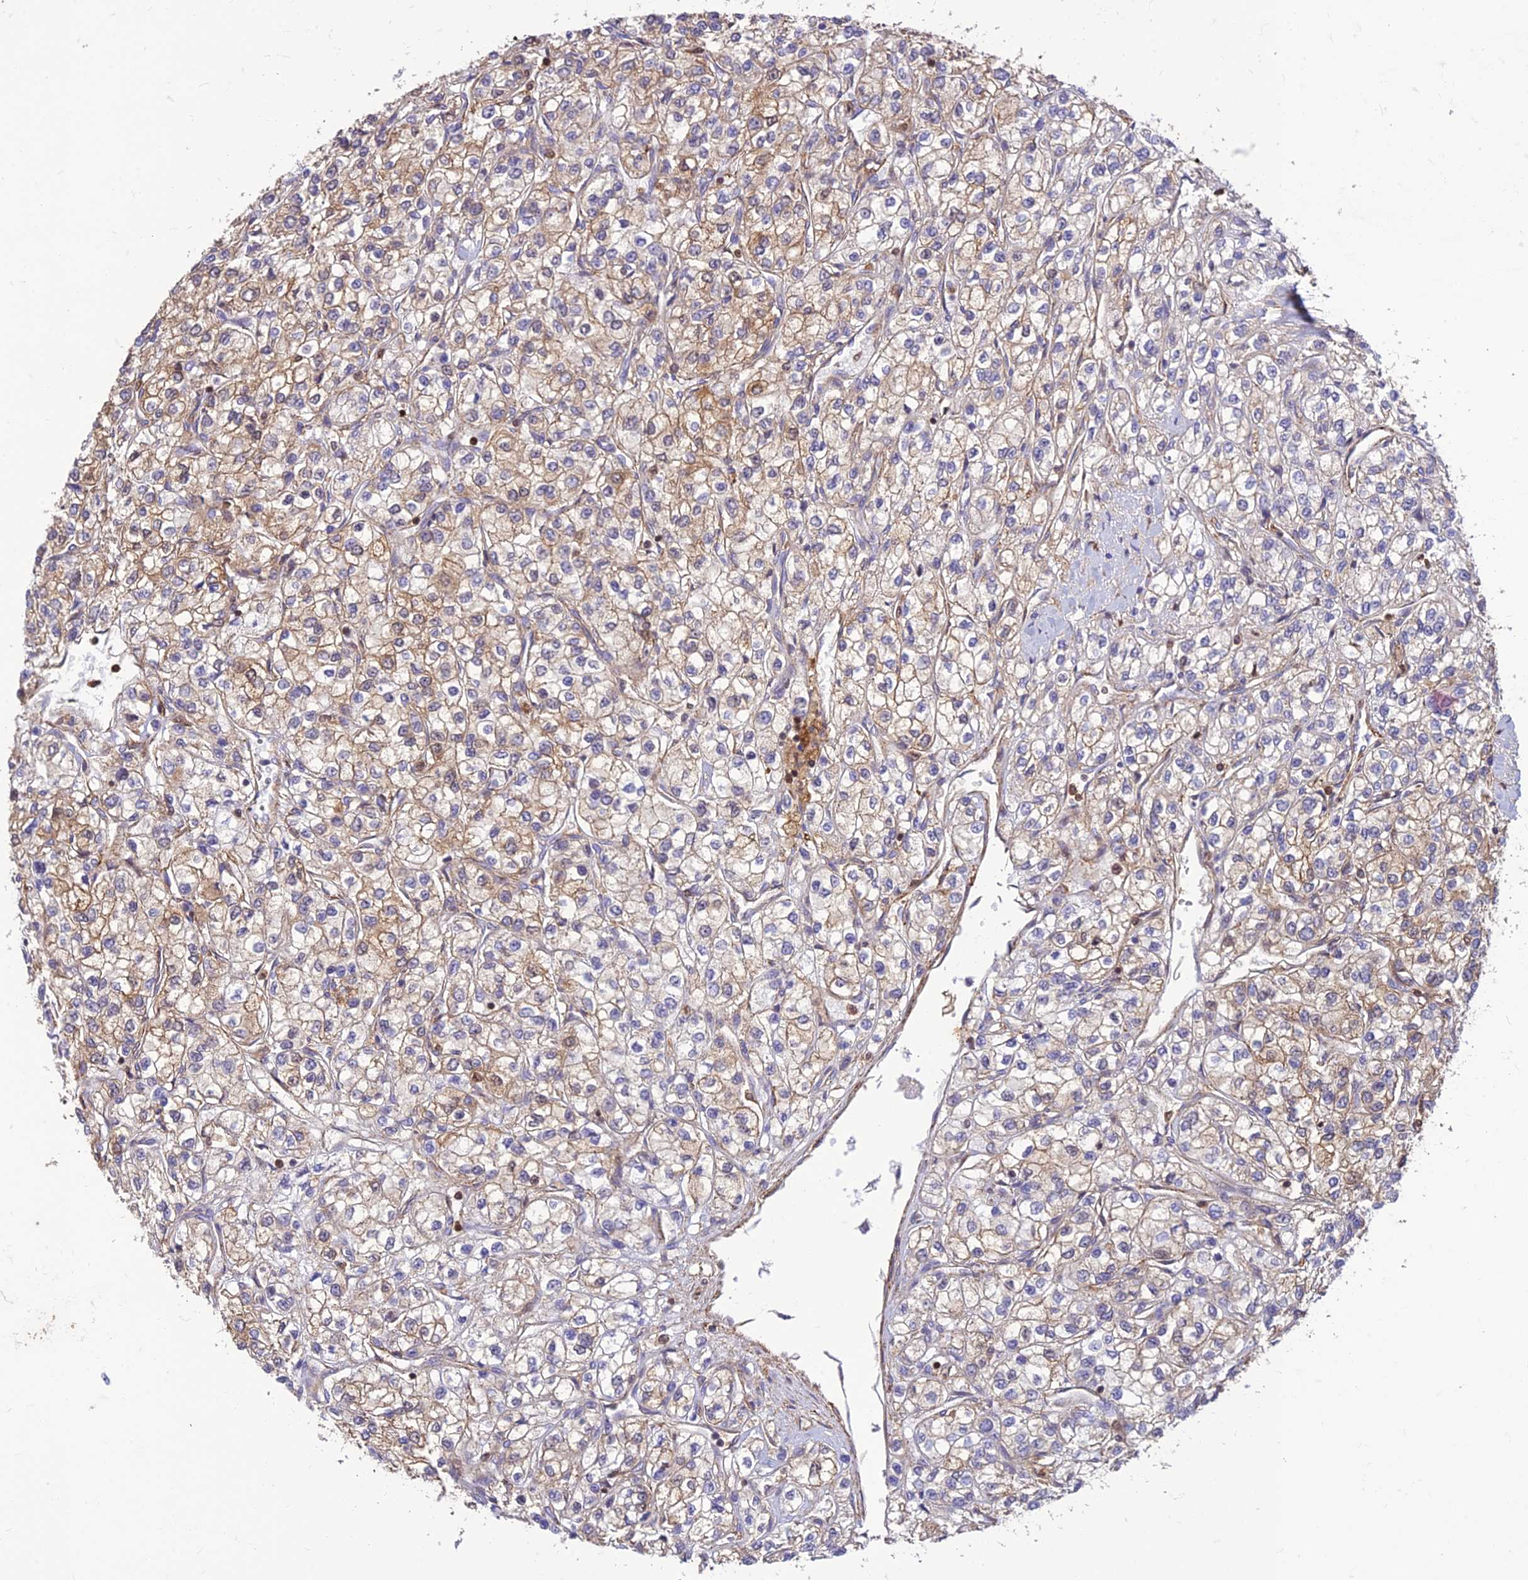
{"staining": {"intensity": "weak", "quantity": "25%-75%", "location": "cytoplasmic/membranous"}, "tissue": "renal cancer", "cell_type": "Tumor cells", "image_type": "cancer", "snomed": [{"axis": "morphology", "description": "Adenocarcinoma, NOS"}, {"axis": "topography", "description": "Kidney"}], "caption": "Immunohistochemistry (IHC) staining of renal cancer (adenocarcinoma), which shows low levels of weak cytoplasmic/membranous positivity in about 25%-75% of tumor cells indicating weak cytoplasmic/membranous protein staining. The staining was performed using DAB (3,3'-diaminobenzidine) (brown) for protein detection and nuclei were counterstained in hematoxylin (blue).", "gene": "HPSE2", "patient": {"sex": "male", "age": 80}}